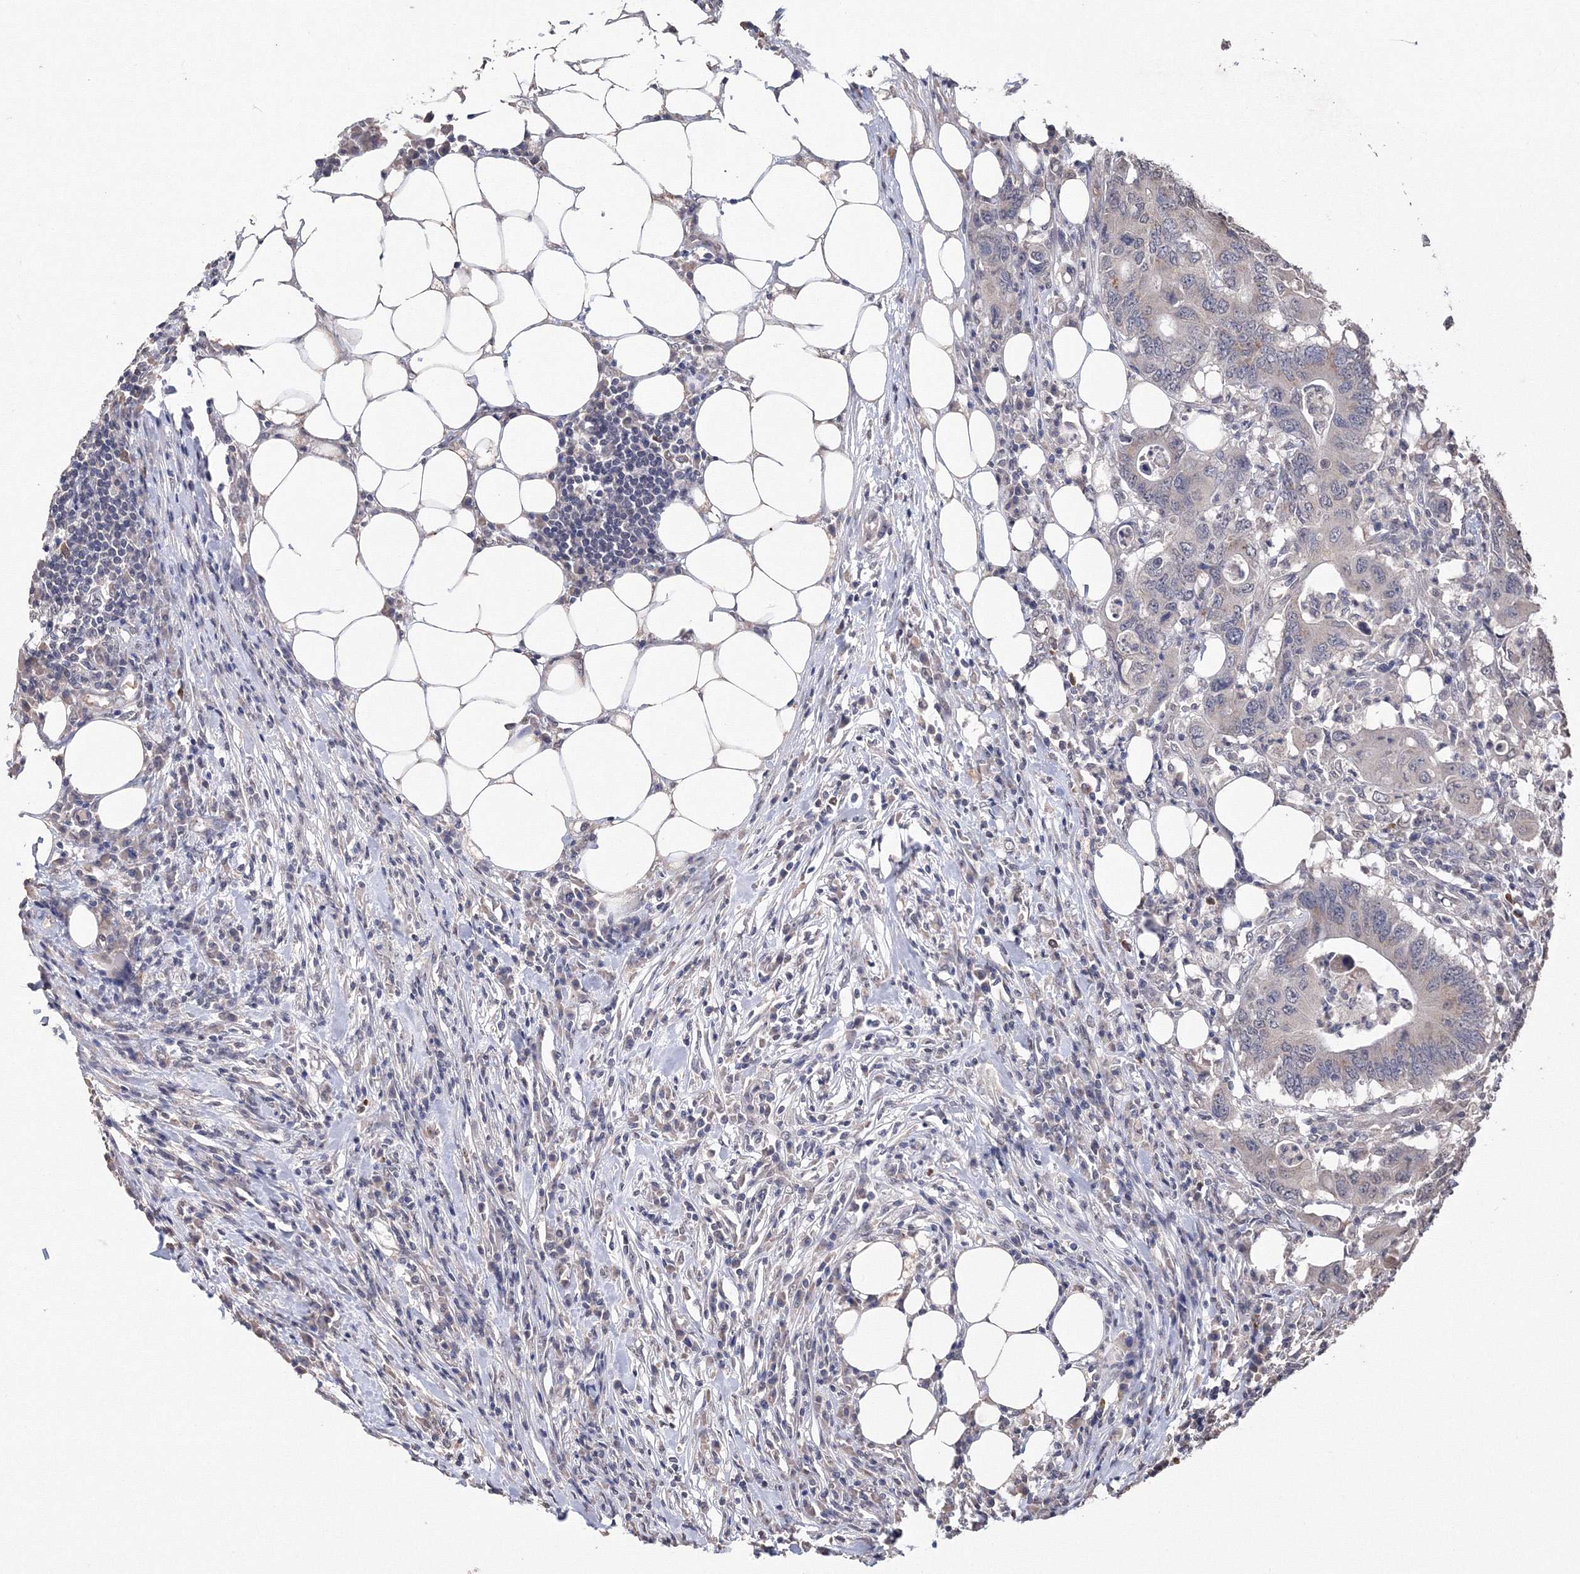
{"staining": {"intensity": "moderate", "quantity": "<25%", "location": "cytoplasmic/membranous"}, "tissue": "colorectal cancer", "cell_type": "Tumor cells", "image_type": "cancer", "snomed": [{"axis": "morphology", "description": "Adenocarcinoma, NOS"}, {"axis": "topography", "description": "Colon"}], "caption": "Human colorectal cancer stained for a protein (brown) reveals moderate cytoplasmic/membranous positive expression in about <25% of tumor cells.", "gene": "GPN1", "patient": {"sex": "male", "age": 71}}